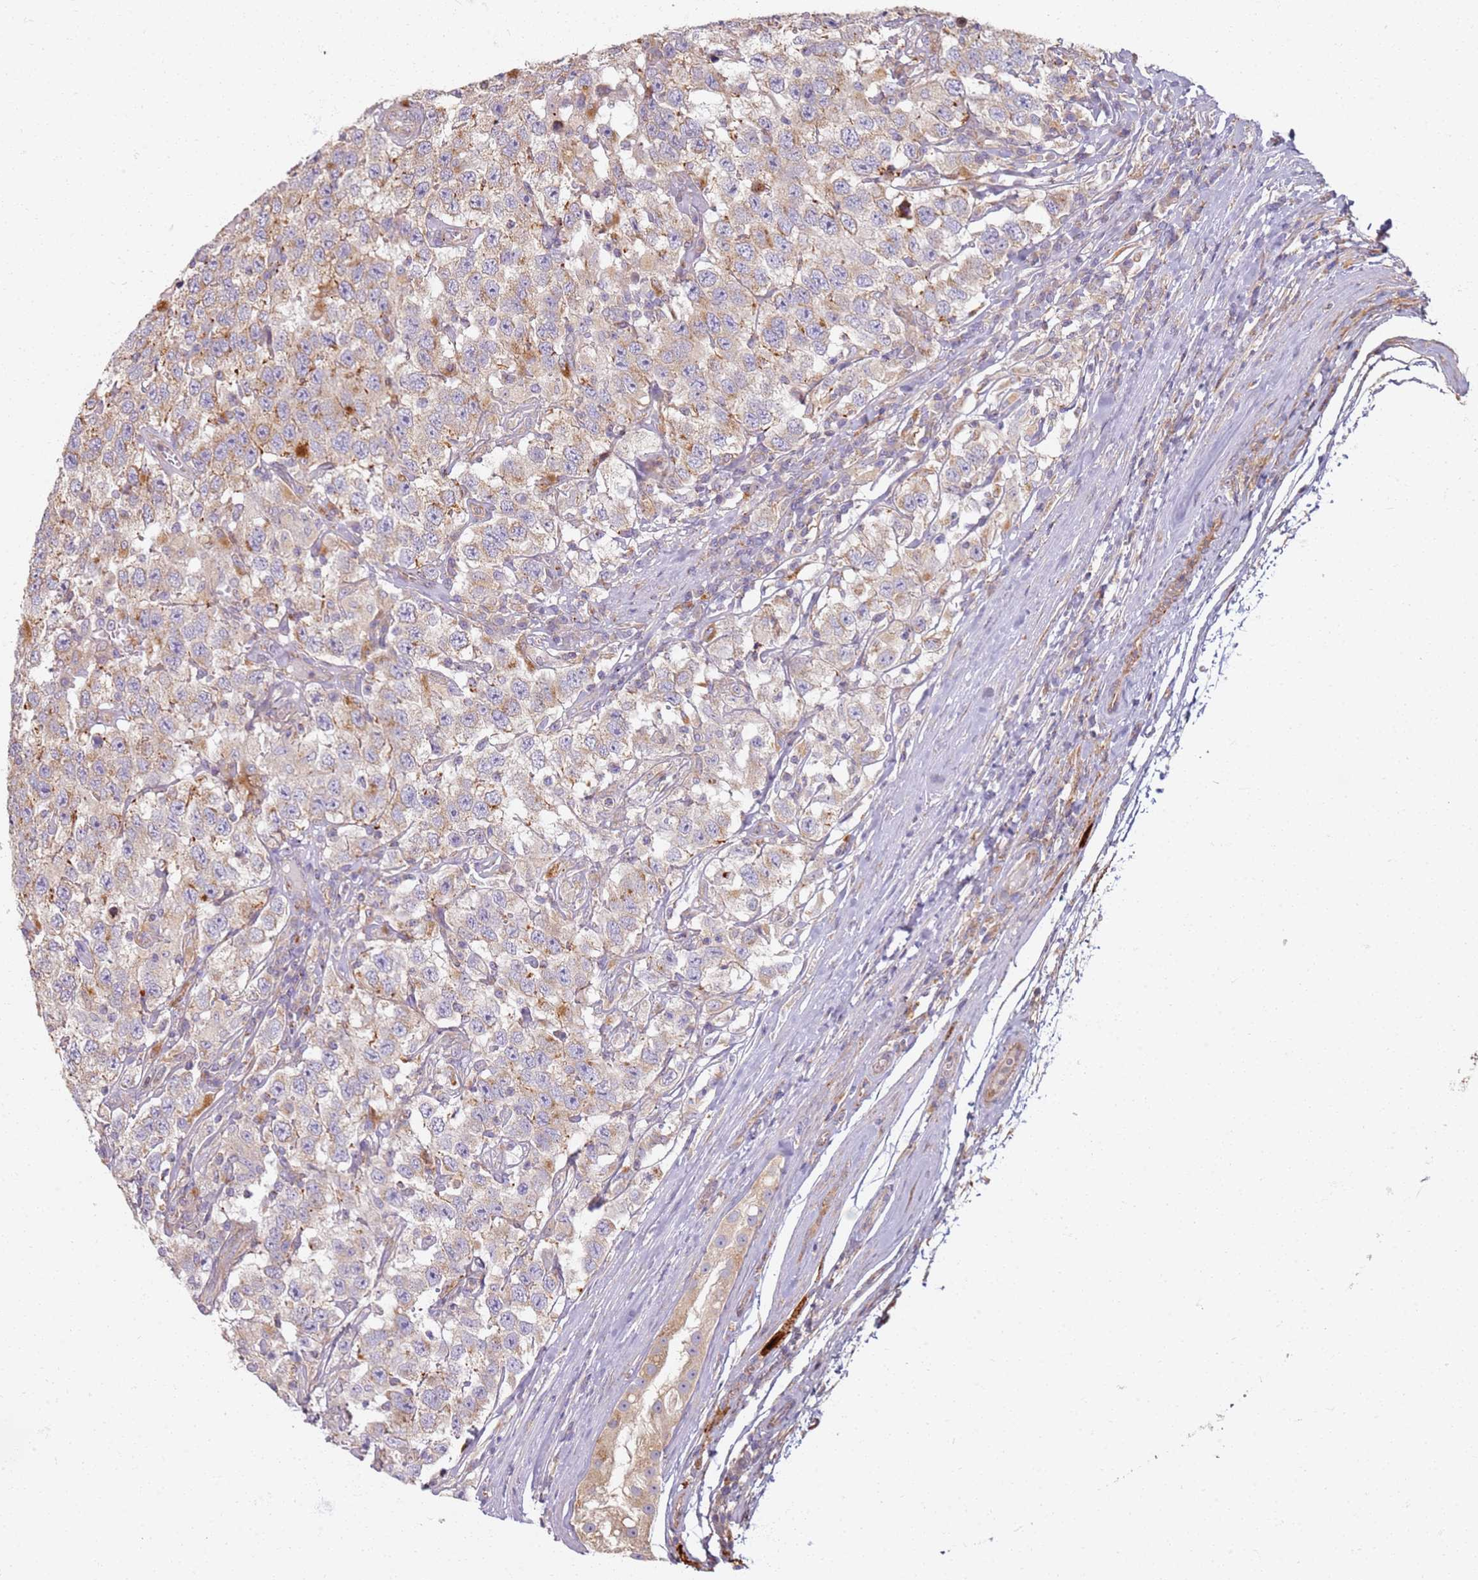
{"staining": {"intensity": "weak", "quantity": ">75%", "location": "cytoplasmic/membranous"}, "tissue": "testis cancer", "cell_type": "Tumor cells", "image_type": "cancer", "snomed": [{"axis": "morphology", "description": "Seminoma, NOS"}, {"axis": "topography", "description": "Testis"}], "caption": "Weak cytoplasmic/membranous expression is seen in about >75% of tumor cells in testis seminoma. (DAB (3,3'-diaminobenzidine) = brown stain, brightfield microscopy at high magnification).", "gene": "PROKR2", "patient": {"sex": "male", "age": 41}}